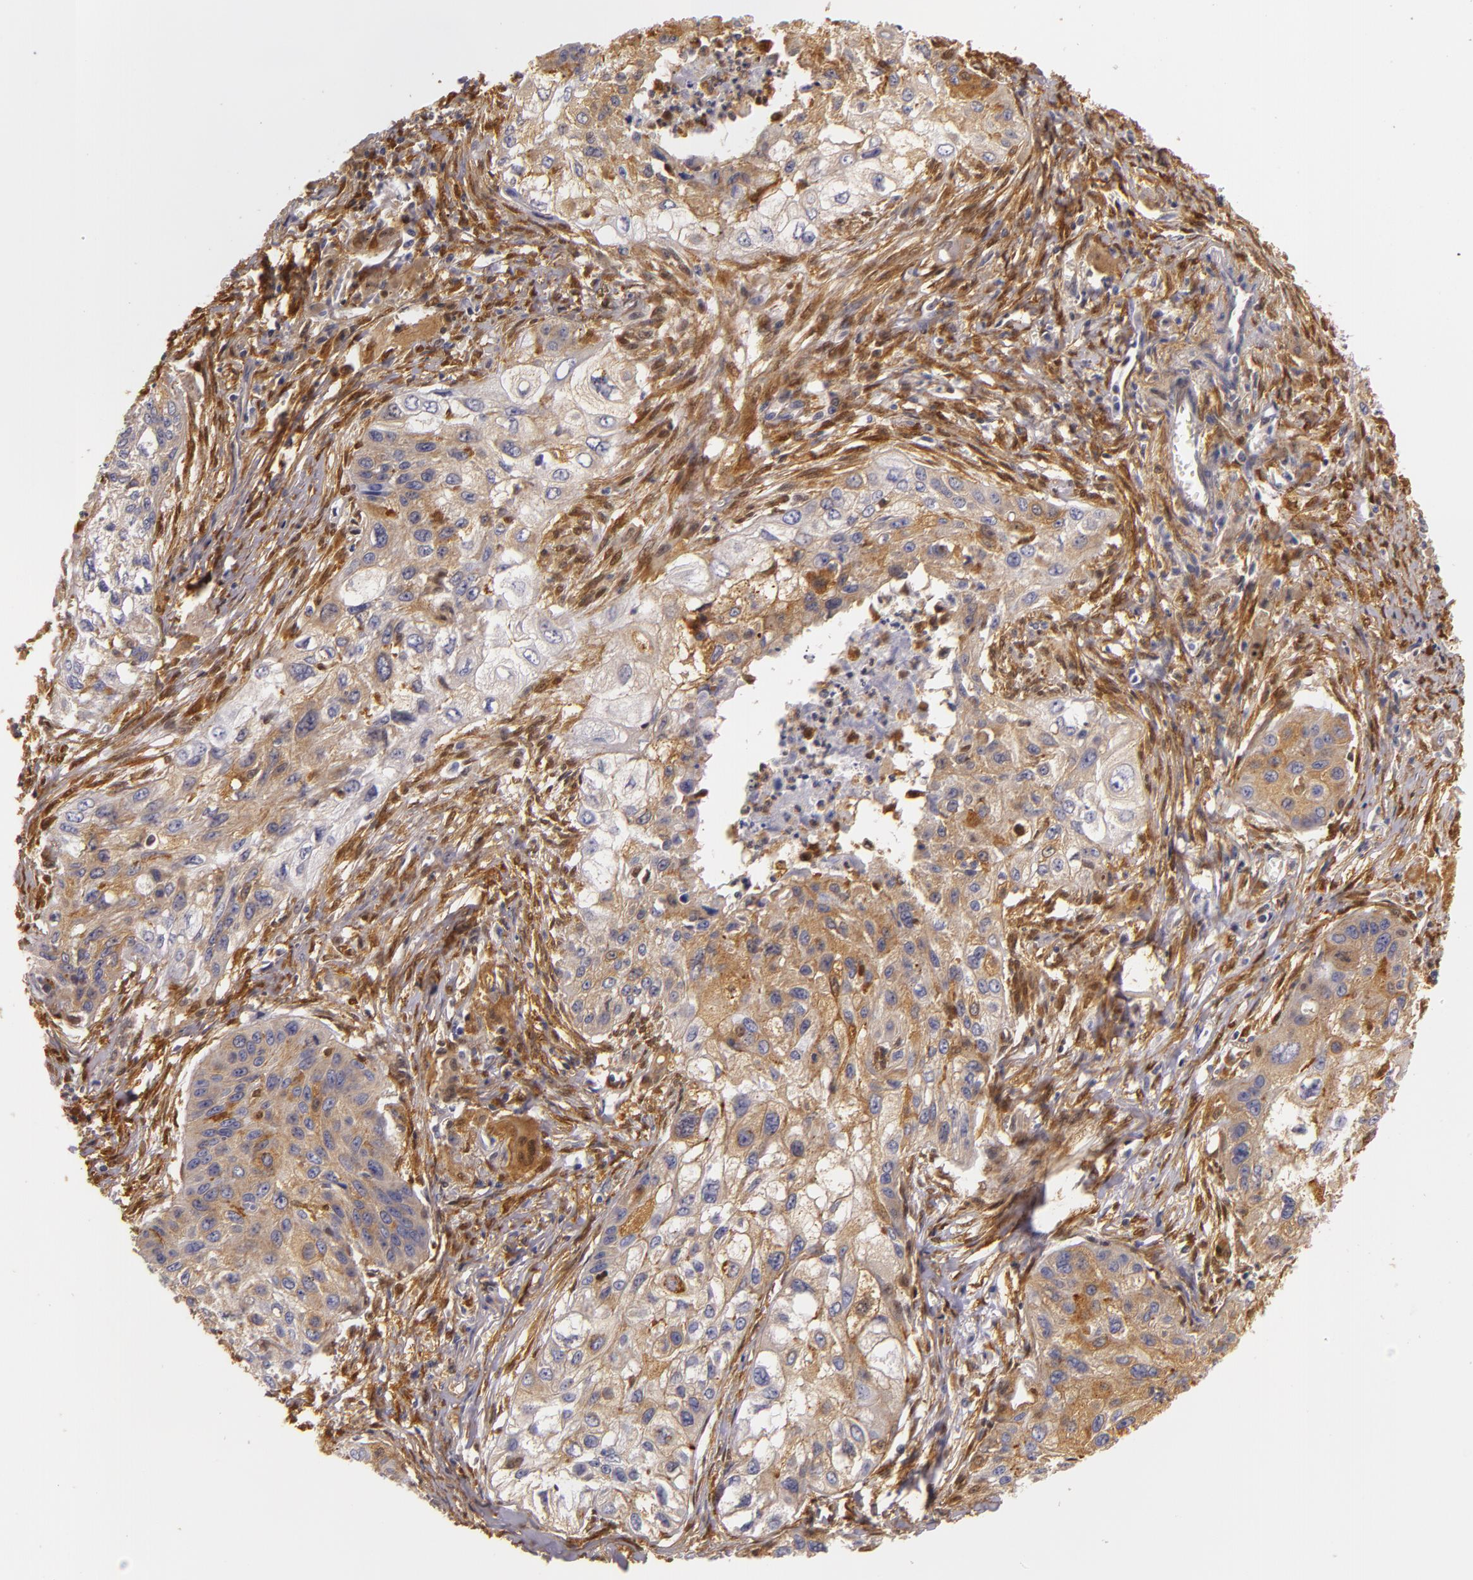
{"staining": {"intensity": "strong", "quantity": ">75%", "location": "cytoplasmic/membranous"}, "tissue": "lung cancer", "cell_type": "Tumor cells", "image_type": "cancer", "snomed": [{"axis": "morphology", "description": "Squamous cell carcinoma, NOS"}, {"axis": "topography", "description": "Lung"}], "caption": "Human squamous cell carcinoma (lung) stained with a brown dye demonstrates strong cytoplasmic/membranous positive staining in approximately >75% of tumor cells.", "gene": "TOM1", "patient": {"sex": "male", "age": 71}}